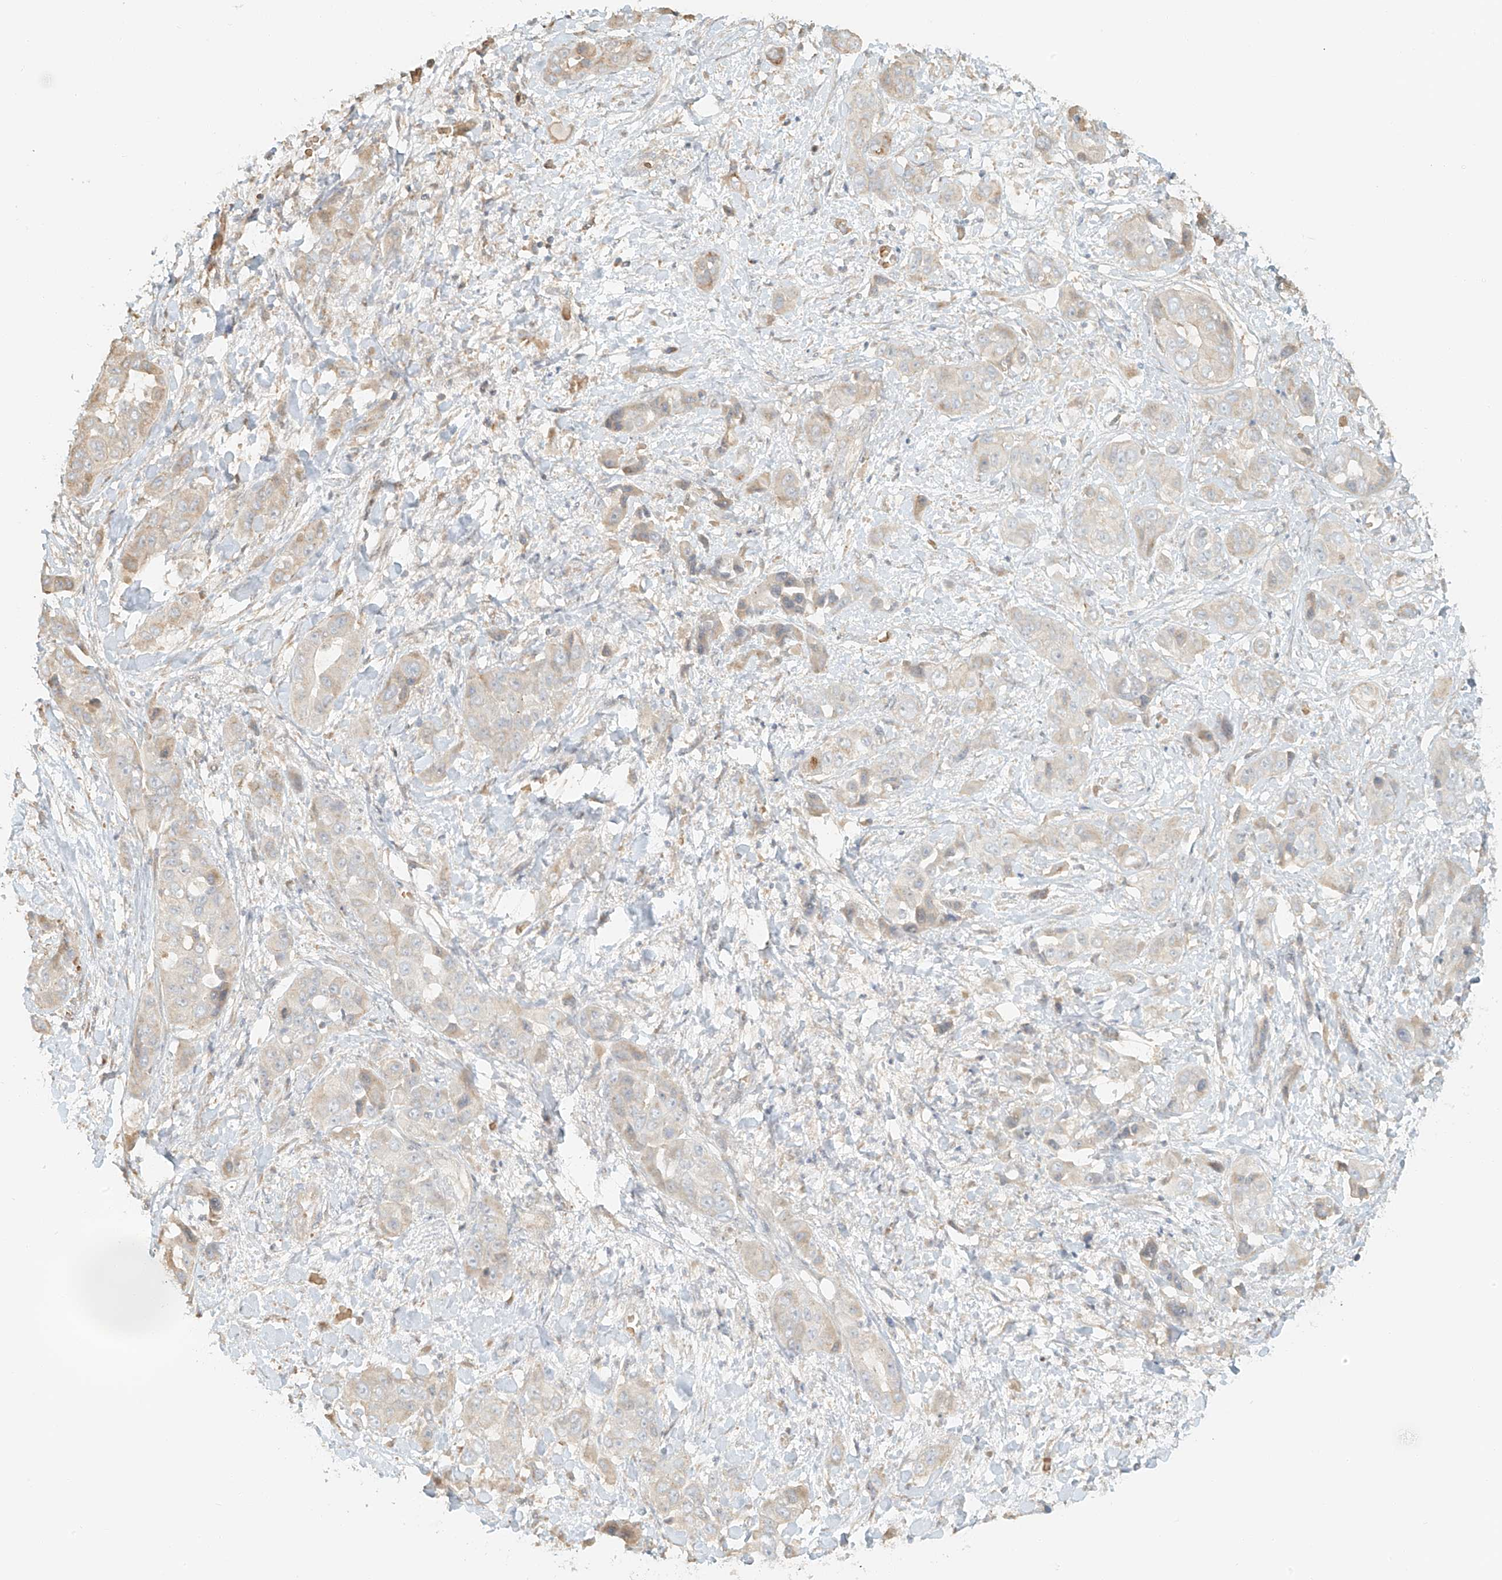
{"staining": {"intensity": "weak", "quantity": "<25%", "location": "cytoplasmic/membranous"}, "tissue": "liver cancer", "cell_type": "Tumor cells", "image_type": "cancer", "snomed": [{"axis": "morphology", "description": "Cholangiocarcinoma"}, {"axis": "topography", "description": "Liver"}], "caption": "Immunohistochemistry micrograph of neoplastic tissue: human liver cancer (cholangiocarcinoma) stained with DAB shows no significant protein expression in tumor cells. Nuclei are stained in blue.", "gene": "UPK1B", "patient": {"sex": "female", "age": 52}}